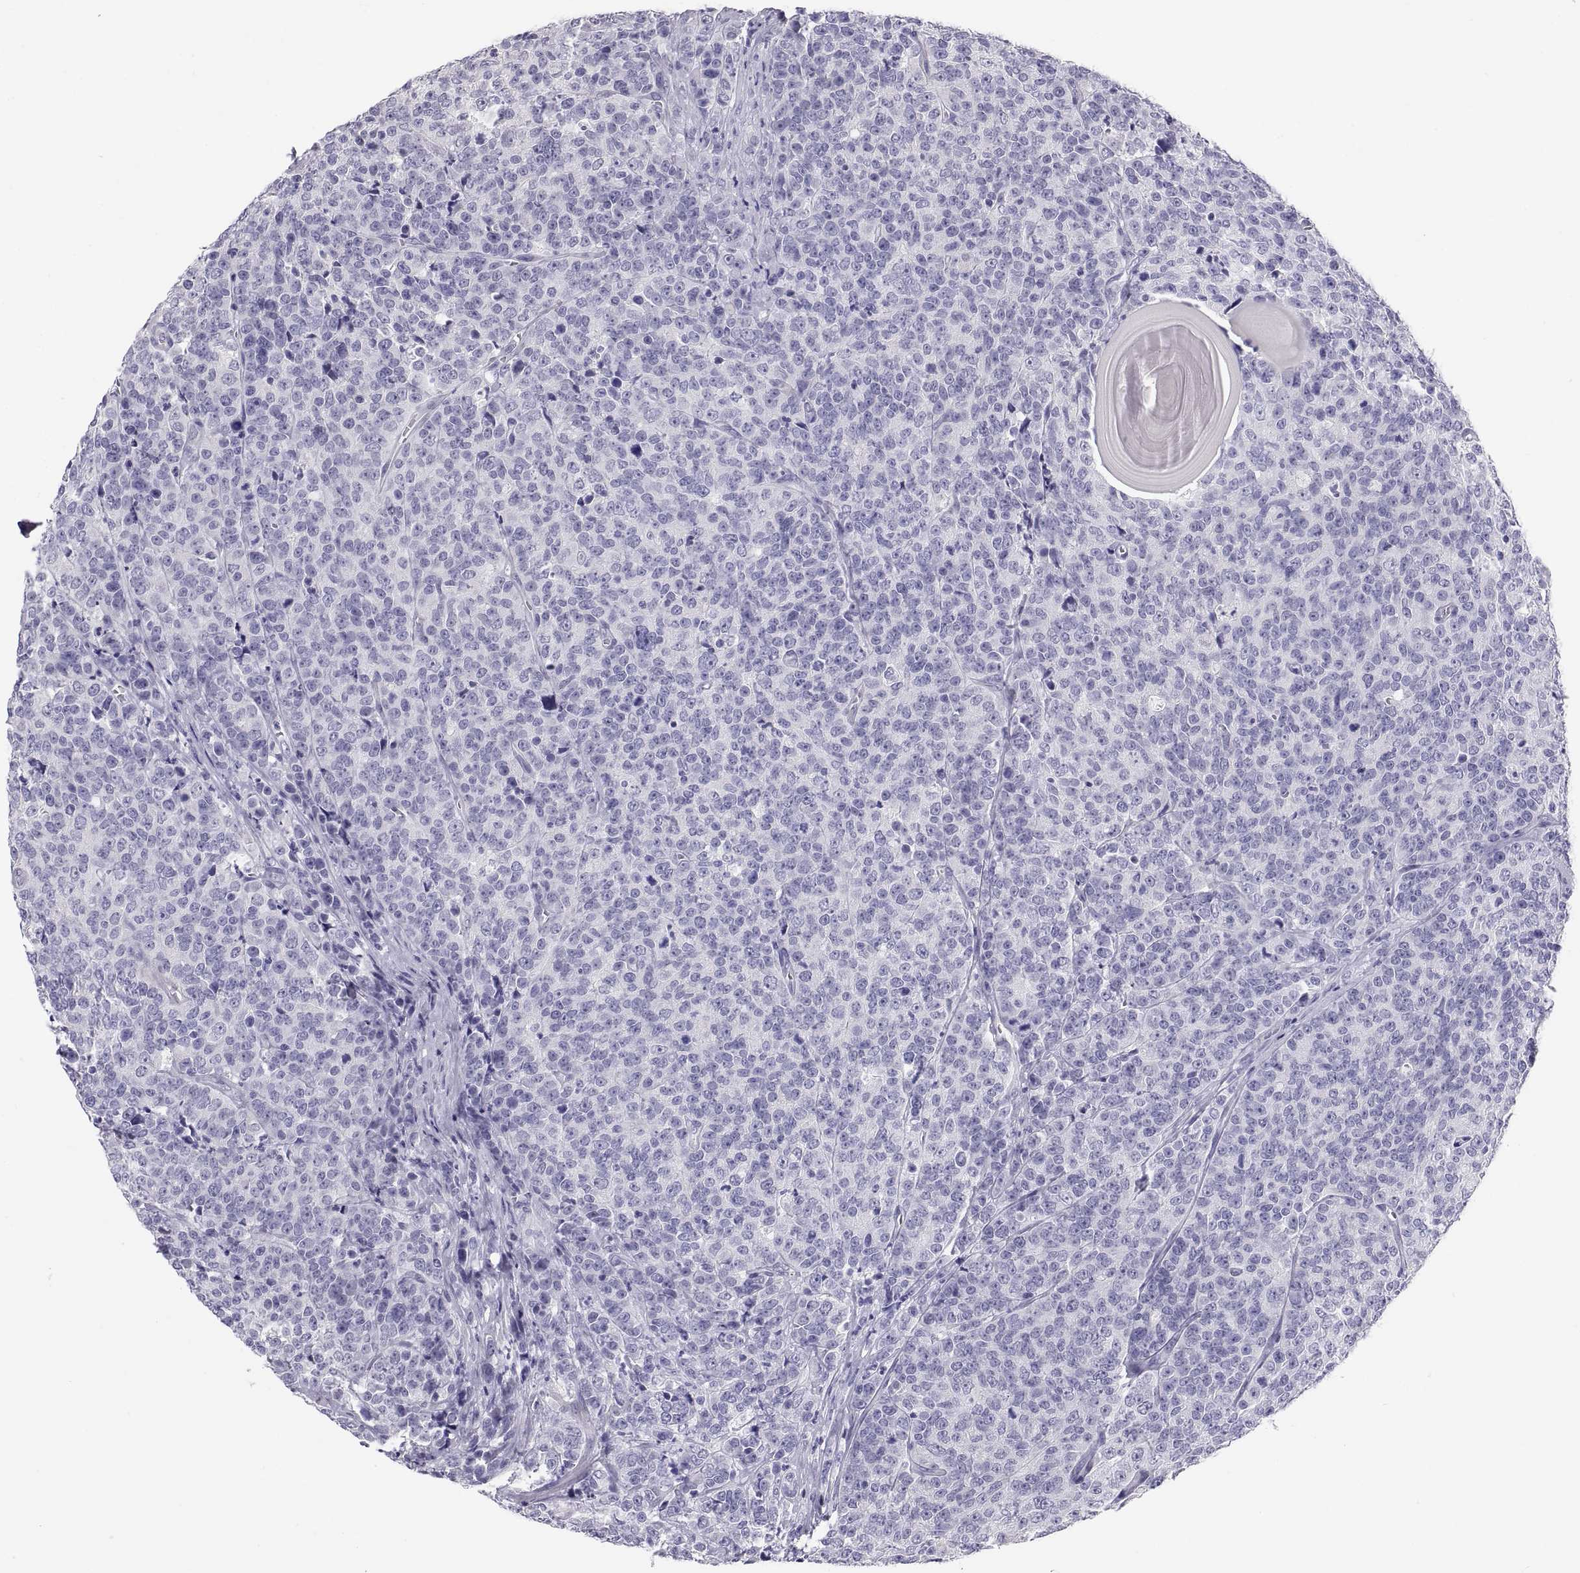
{"staining": {"intensity": "negative", "quantity": "none", "location": "none"}, "tissue": "prostate cancer", "cell_type": "Tumor cells", "image_type": "cancer", "snomed": [{"axis": "morphology", "description": "Adenocarcinoma, NOS"}, {"axis": "topography", "description": "Prostate"}], "caption": "Photomicrograph shows no significant protein expression in tumor cells of prostate cancer (adenocarcinoma).", "gene": "FAM170A", "patient": {"sex": "male", "age": 67}}